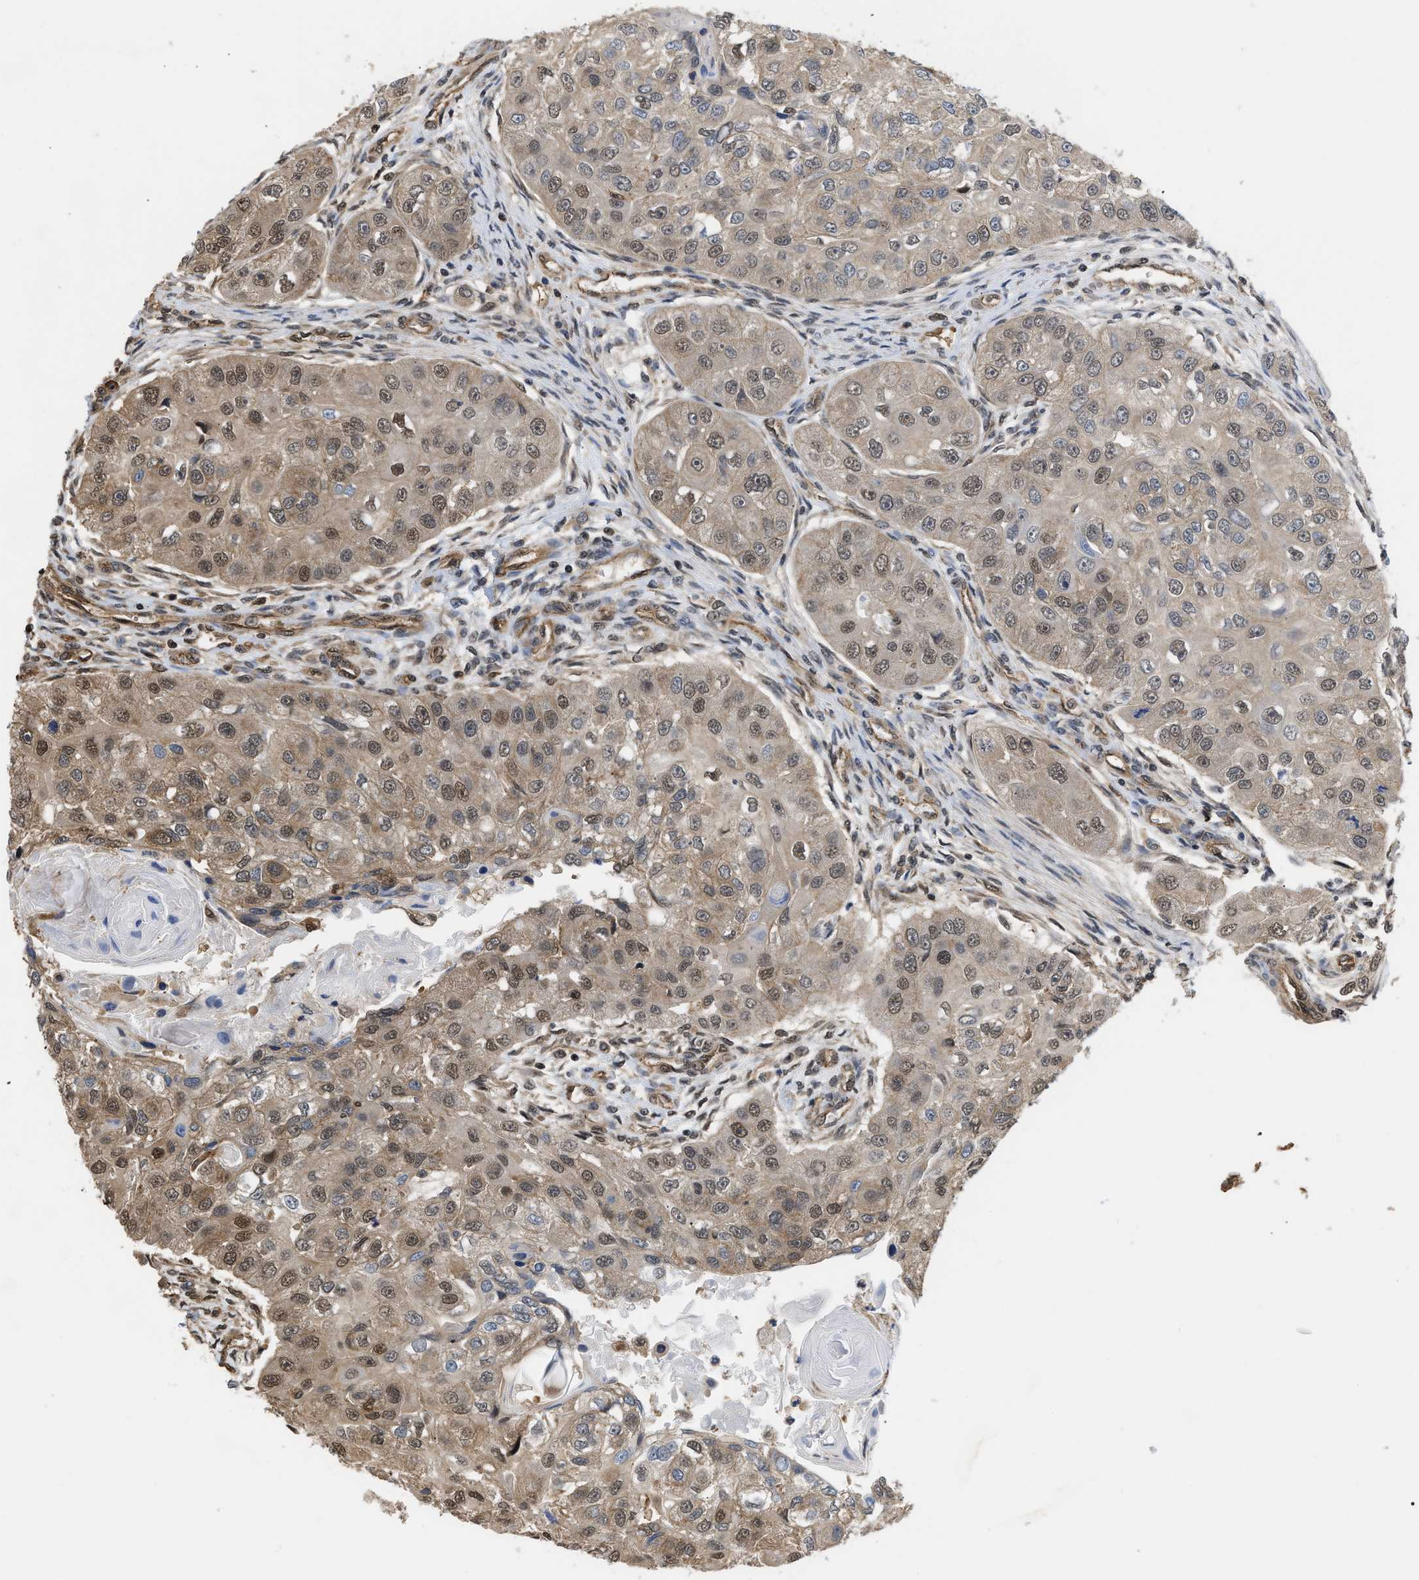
{"staining": {"intensity": "weak", "quantity": ">75%", "location": "cytoplasmic/membranous,nuclear"}, "tissue": "head and neck cancer", "cell_type": "Tumor cells", "image_type": "cancer", "snomed": [{"axis": "morphology", "description": "Normal tissue, NOS"}, {"axis": "morphology", "description": "Squamous cell carcinoma, NOS"}, {"axis": "topography", "description": "Skeletal muscle"}, {"axis": "topography", "description": "Head-Neck"}], "caption": "Head and neck cancer (squamous cell carcinoma) stained with IHC exhibits weak cytoplasmic/membranous and nuclear positivity in about >75% of tumor cells.", "gene": "SCAI", "patient": {"sex": "male", "age": 51}}